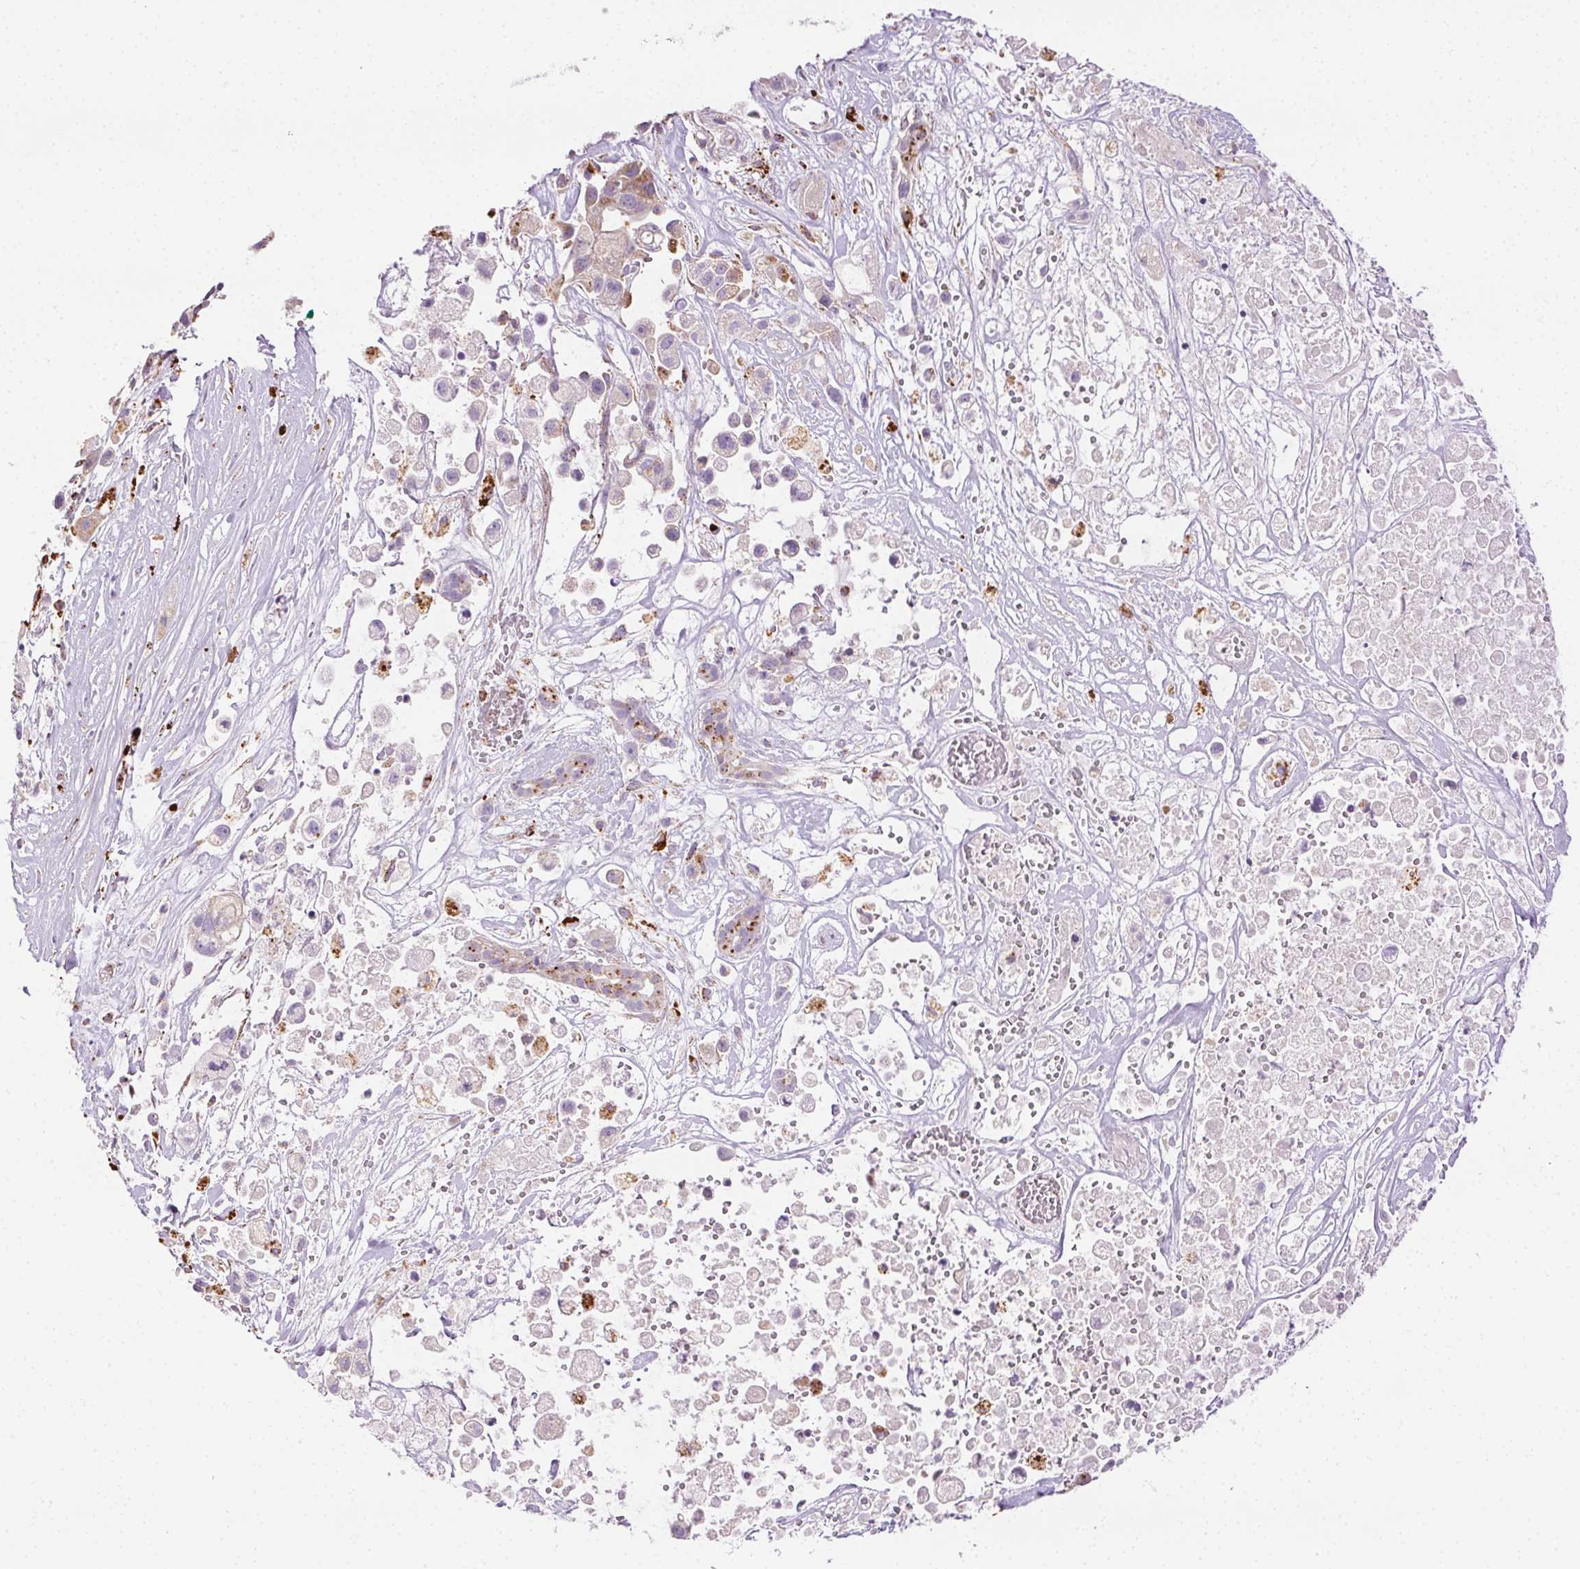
{"staining": {"intensity": "weak", "quantity": "<25%", "location": "cytoplasmic/membranous"}, "tissue": "pancreatic cancer", "cell_type": "Tumor cells", "image_type": "cancer", "snomed": [{"axis": "morphology", "description": "Adenocarcinoma, NOS"}, {"axis": "topography", "description": "Pancreas"}], "caption": "Immunohistochemical staining of pancreatic cancer reveals no significant positivity in tumor cells. (Stains: DAB (3,3'-diaminobenzidine) immunohistochemistry with hematoxylin counter stain, Microscopy: brightfield microscopy at high magnification).", "gene": "SCPEP1", "patient": {"sex": "male", "age": 44}}